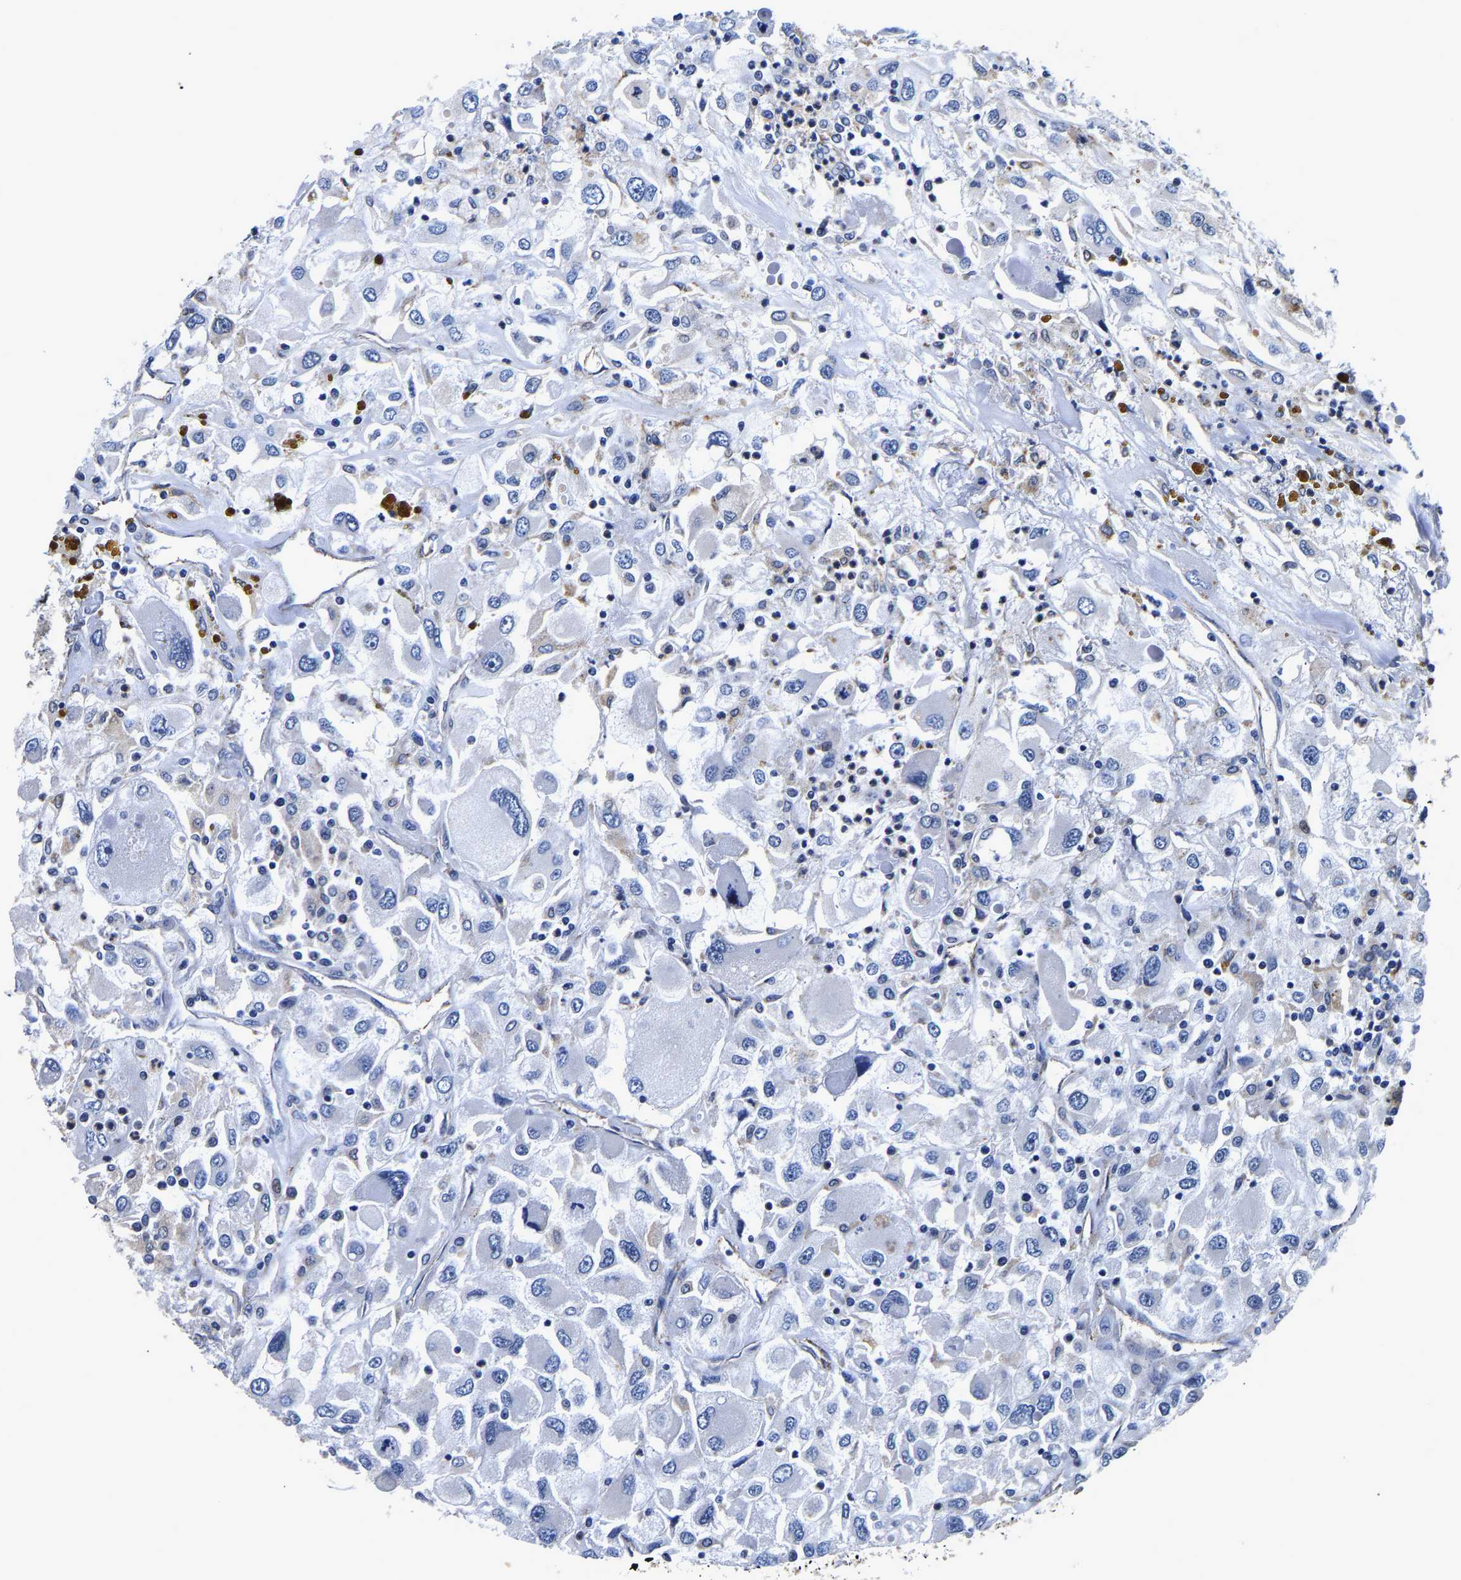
{"staining": {"intensity": "negative", "quantity": "none", "location": "none"}, "tissue": "renal cancer", "cell_type": "Tumor cells", "image_type": "cancer", "snomed": [{"axis": "morphology", "description": "Adenocarcinoma, NOS"}, {"axis": "topography", "description": "Kidney"}], "caption": "The histopathology image demonstrates no staining of tumor cells in renal cancer.", "gene": "GRN", "patient": {"sex": "female", "age": 52}}